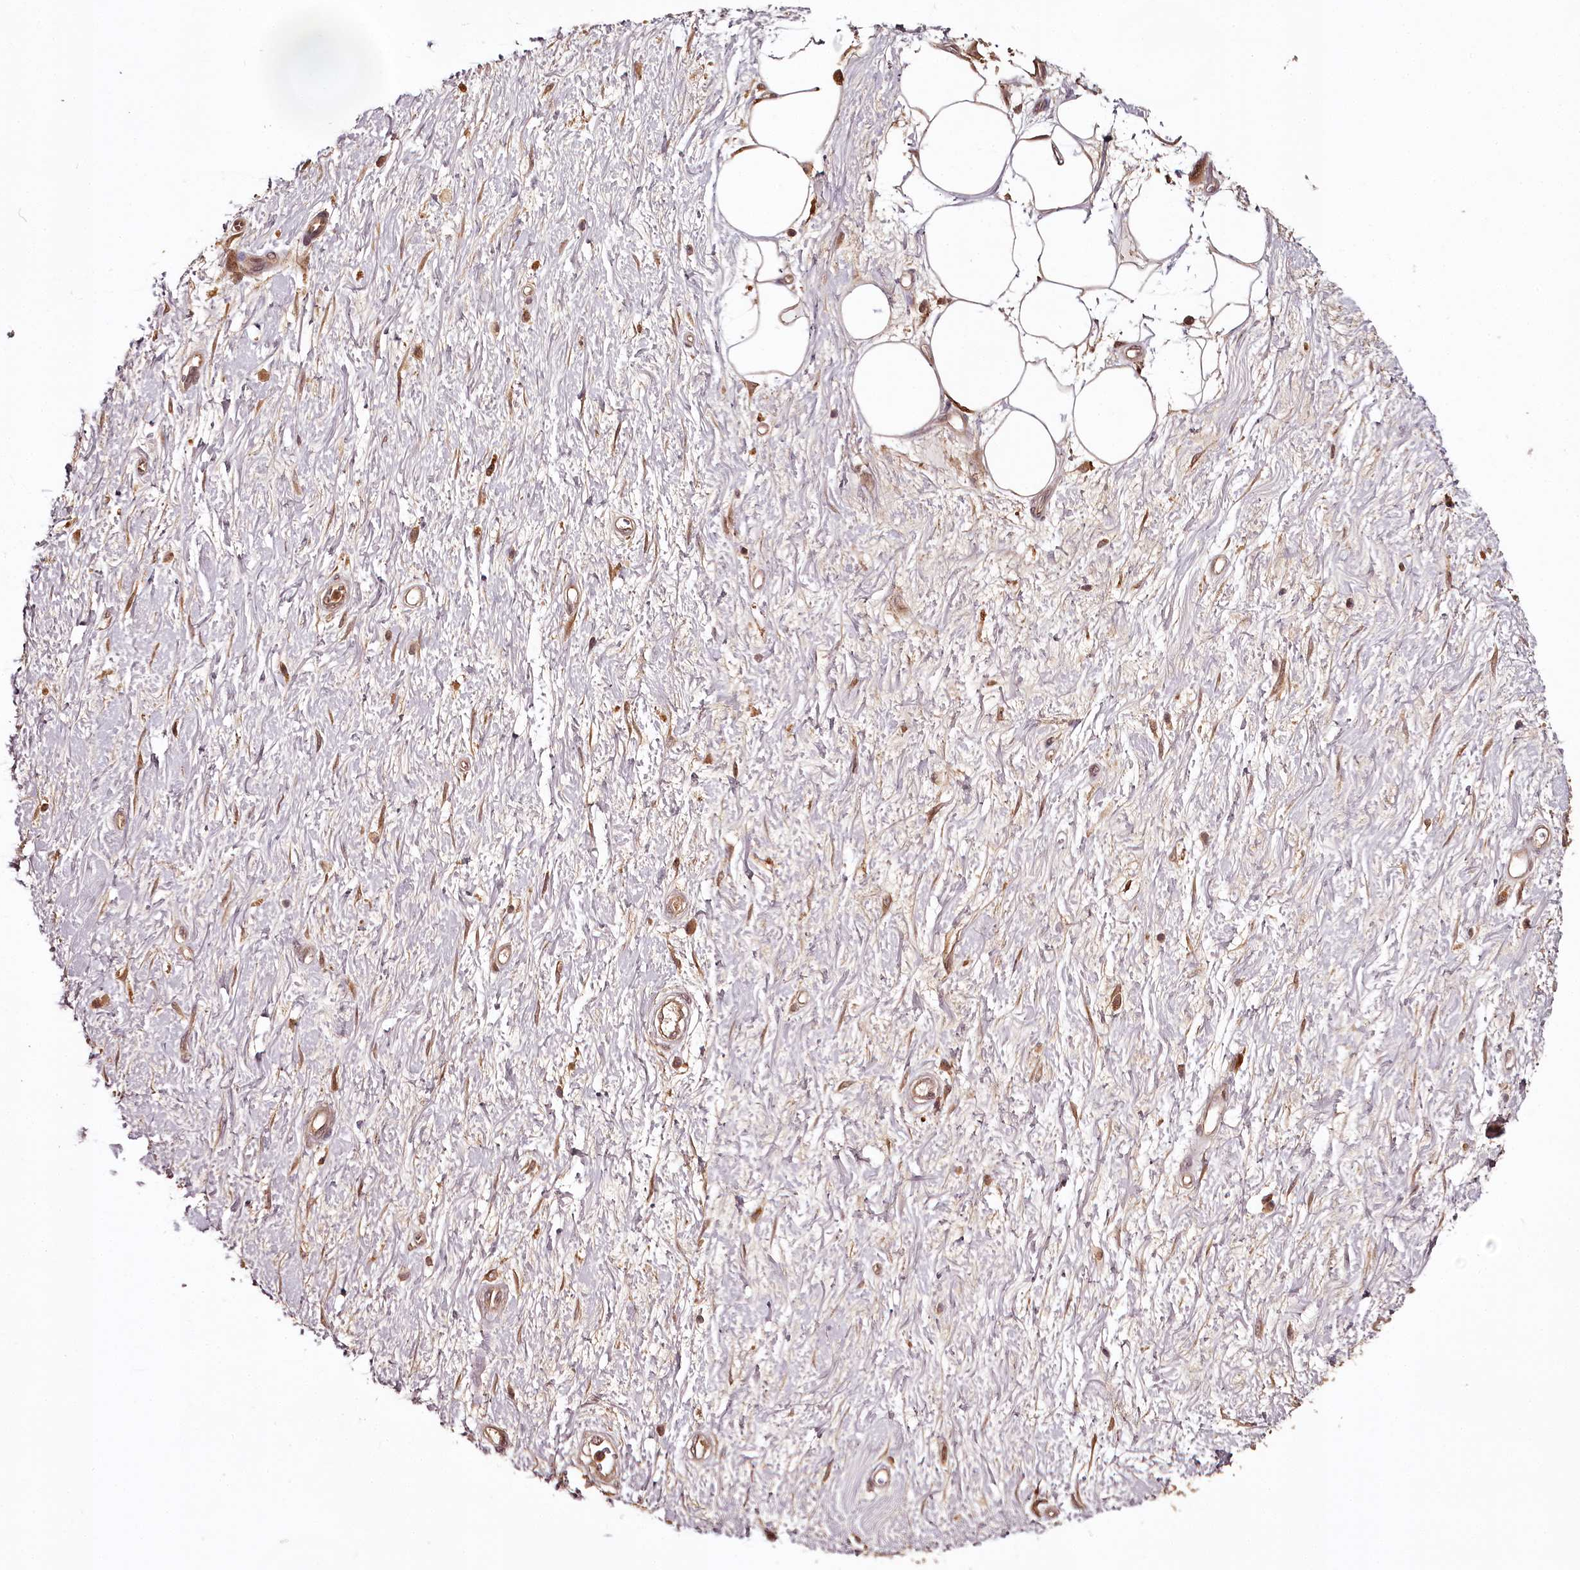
{"staining": {"intensity": "moderate", "quantity": "25%-75%", "location": "cytoplasmic/membranous,nuclear"}, "tissue": "adipose tissue", "cell_type": "Adipocytes", "image_type": "normal", "snomed": [{"axis": "morphology", "description": "Normal tissue, NOS"}, {"axis": "morphology", "description": "Adenocarcinoma, NOS"}, {"axis": "topography", "description": "Pancreas"}, {"axis": "topography", "description": "Peripheral nerve tissue"}], "caption": "This micrograph exhibits IHC staining of normal adipose tissue, with medium moderate cytoplasmic/membranous,nuclear positivity in about 25%-75% of adipocytes.", "gene": "TTC12", "patient": {"sex": "male", "age": 59}}